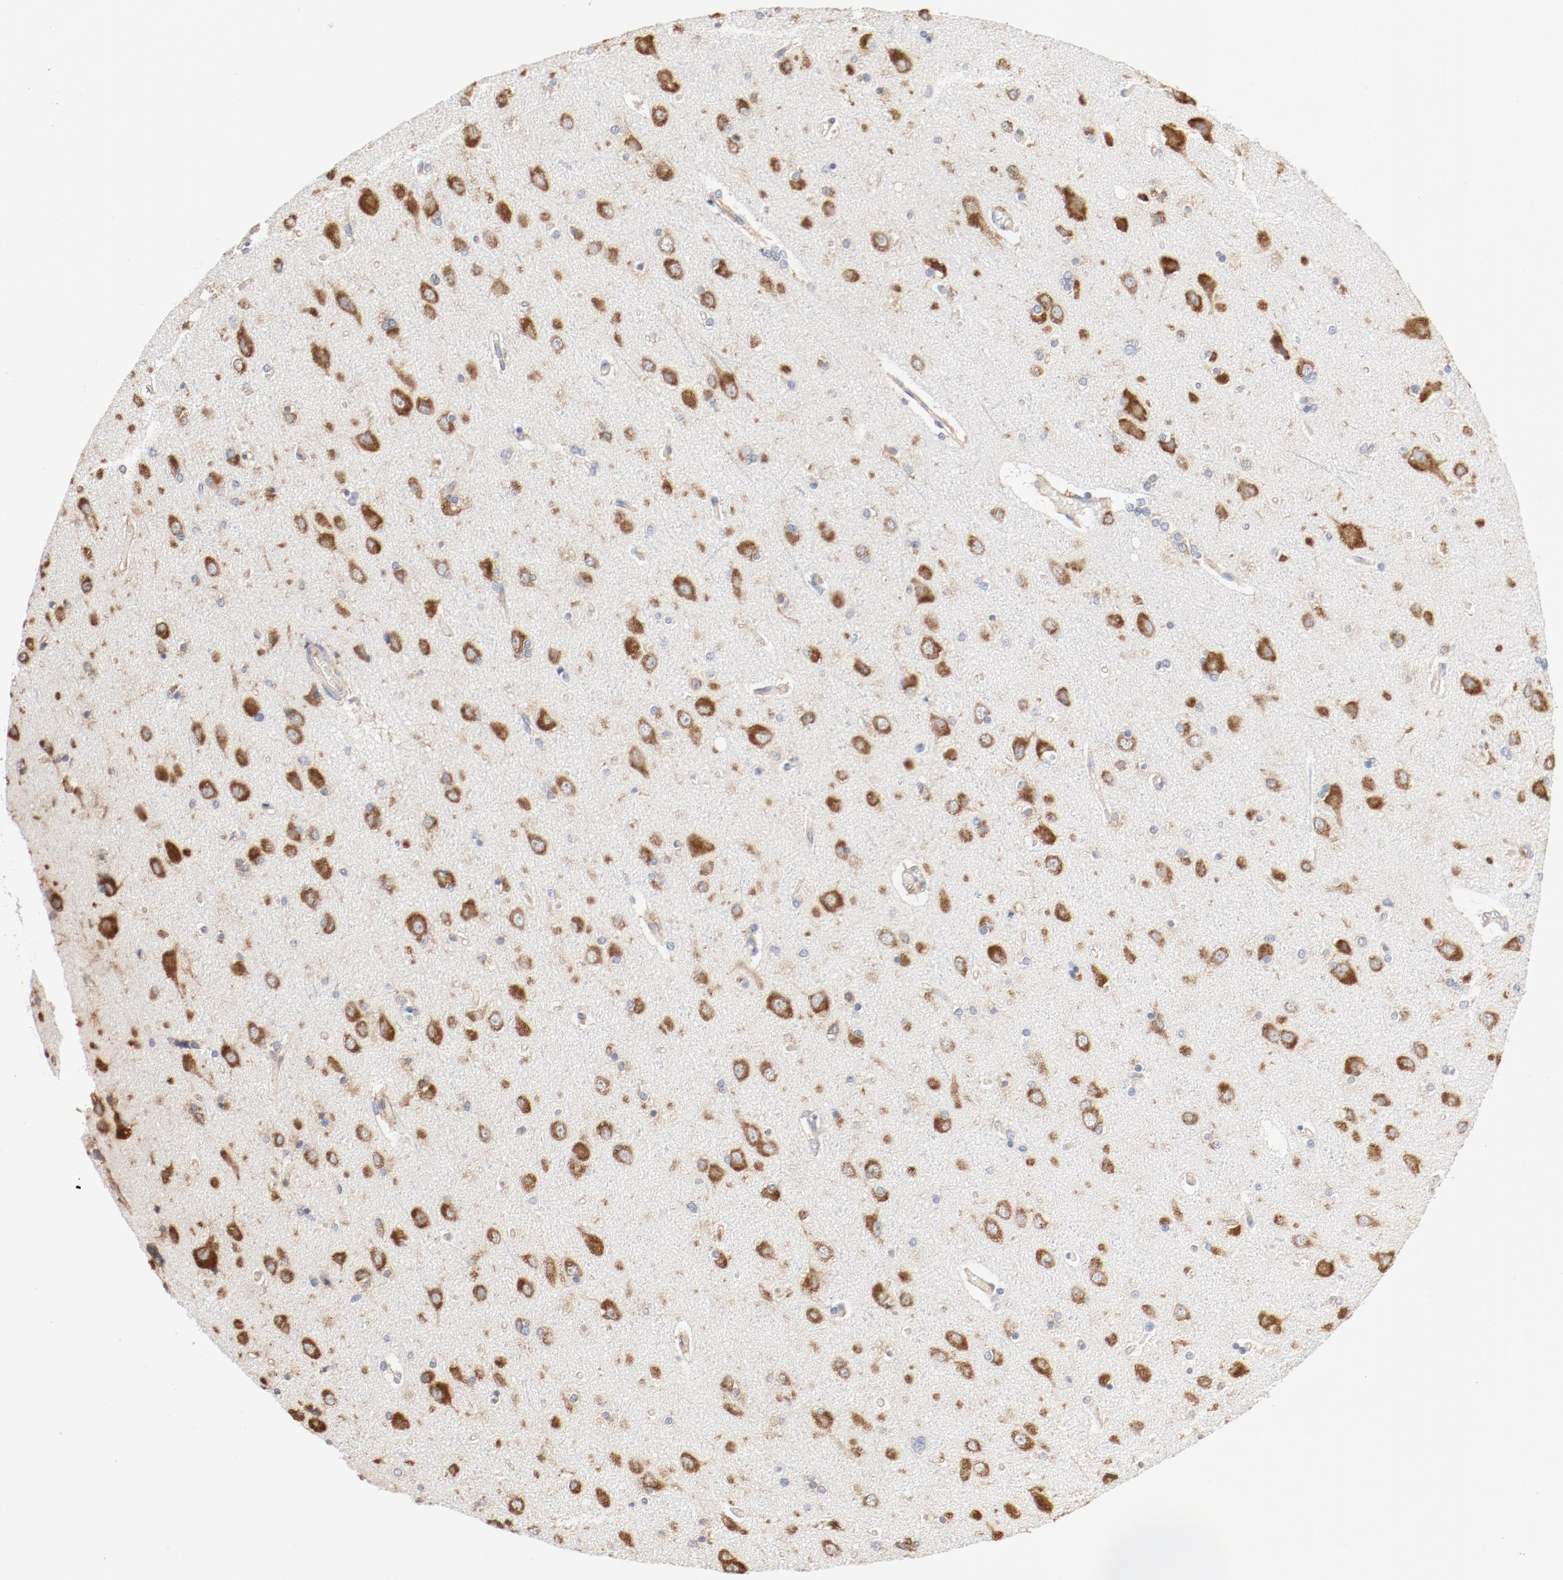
{"staining": {"intensity": "moderate", "quantity": ">75%", "location": "cytoplasmic/membranous"}, "tissue": "cerebral cortex", "cell_type": "Endothelial cells", "image_type": "normal", "snomed": [{"axis": "morphology", "description": "Normal tissue, NOS"}, {"axis": "topography", "description": "Cerebral cortex"}], "caption": "Moderate cytoplasmic/membranous staining is present in approximately >75% of endothelial cells in normal cerebral cortex.", "gene": "RPS6", "patient": {"sex": "female", "age": 54}}